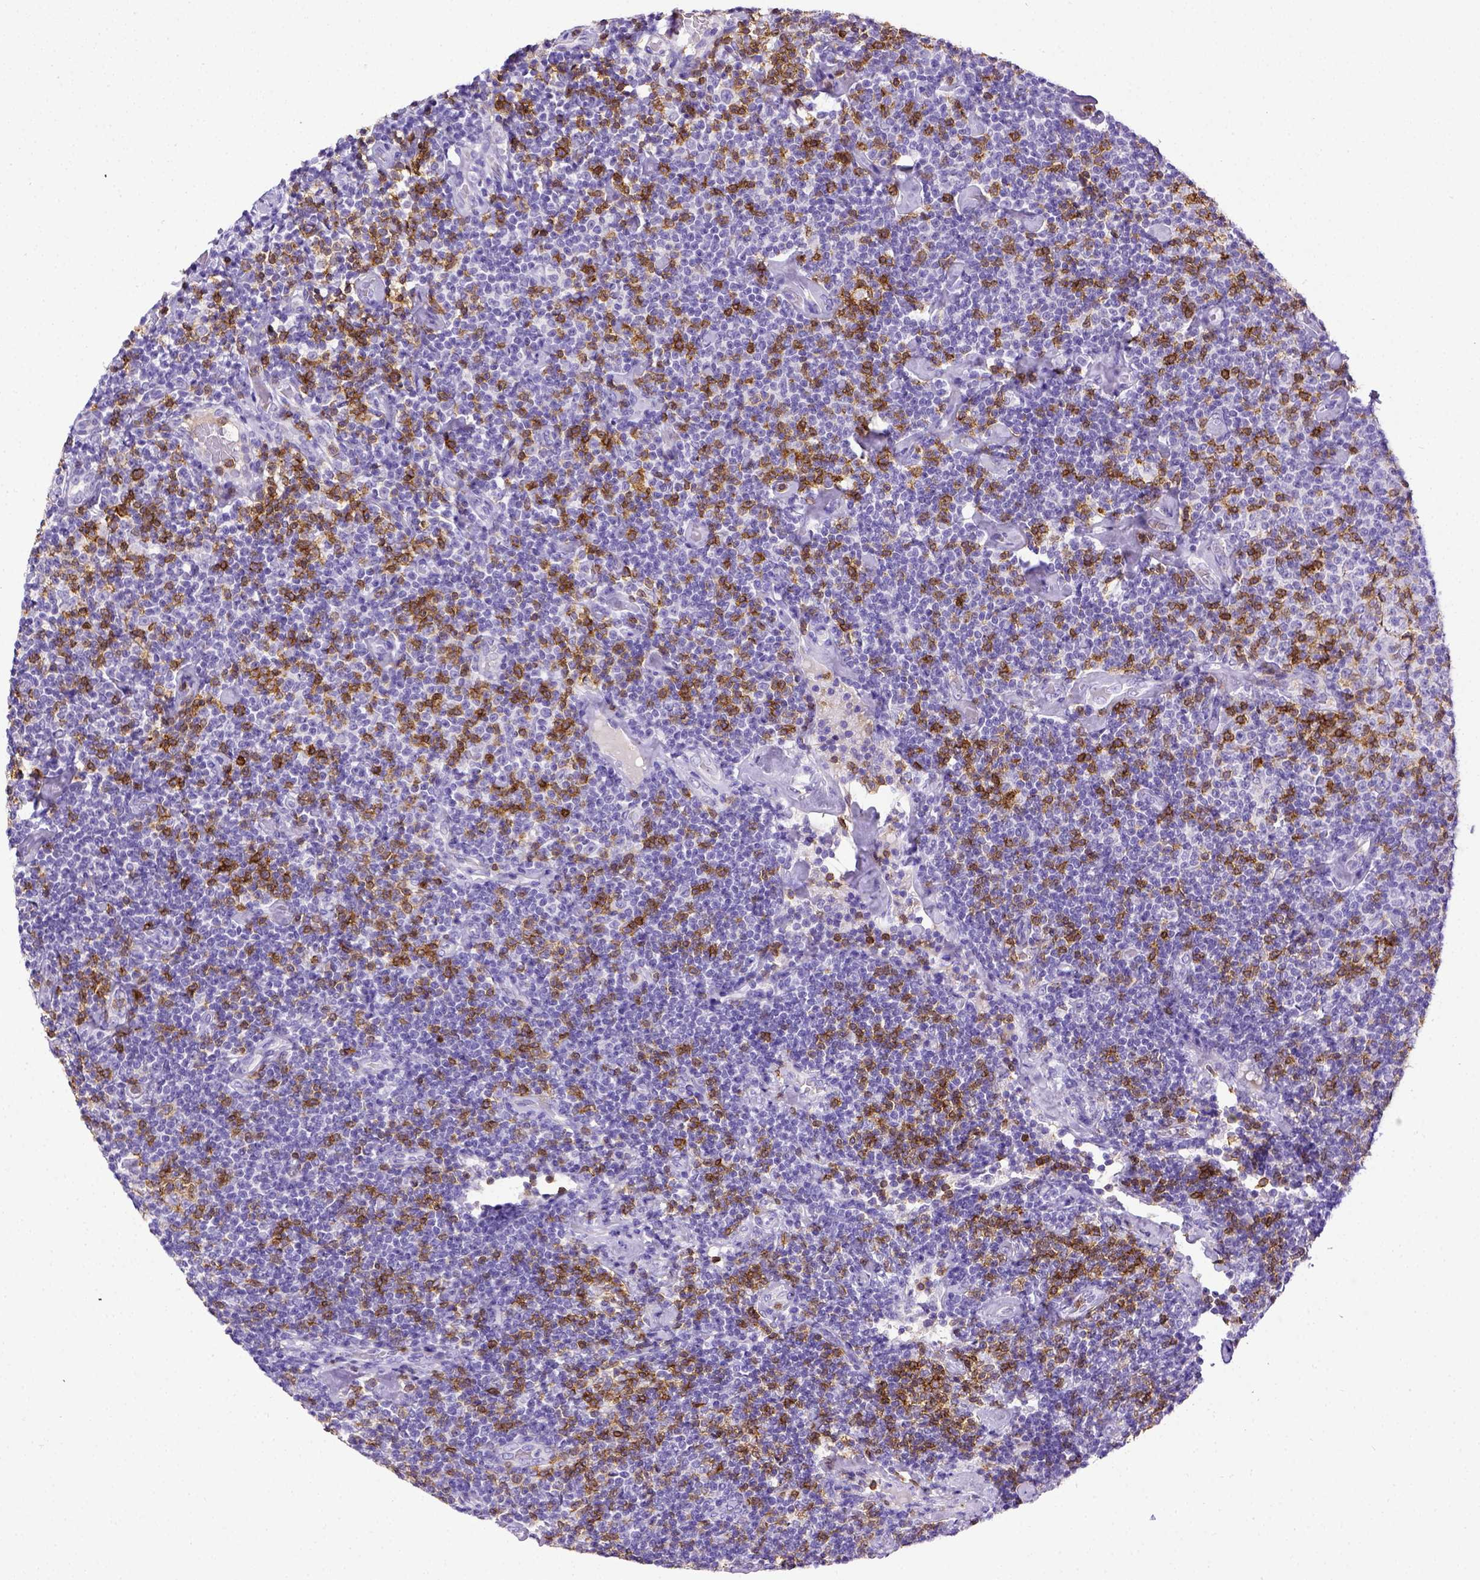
{"staining": {"intensity": "negative", "quantity": "none", "location": "none"}, "tissue": "lymphoma", "cell_type": "Tumor cells", "image_type": "cancer", "snomed": [{"axis": "morphology", "description": "Malignant lymphoma, non-Hodgkin's type, Low grade"}, {"axis": "topography", "description": "Lymph node"}], "caption": "Protein analysis of lymphoma reveals no significant positivity in tumor cells.", "gene": "CD3E", "patient": {"sex": "male", "age": 81}}